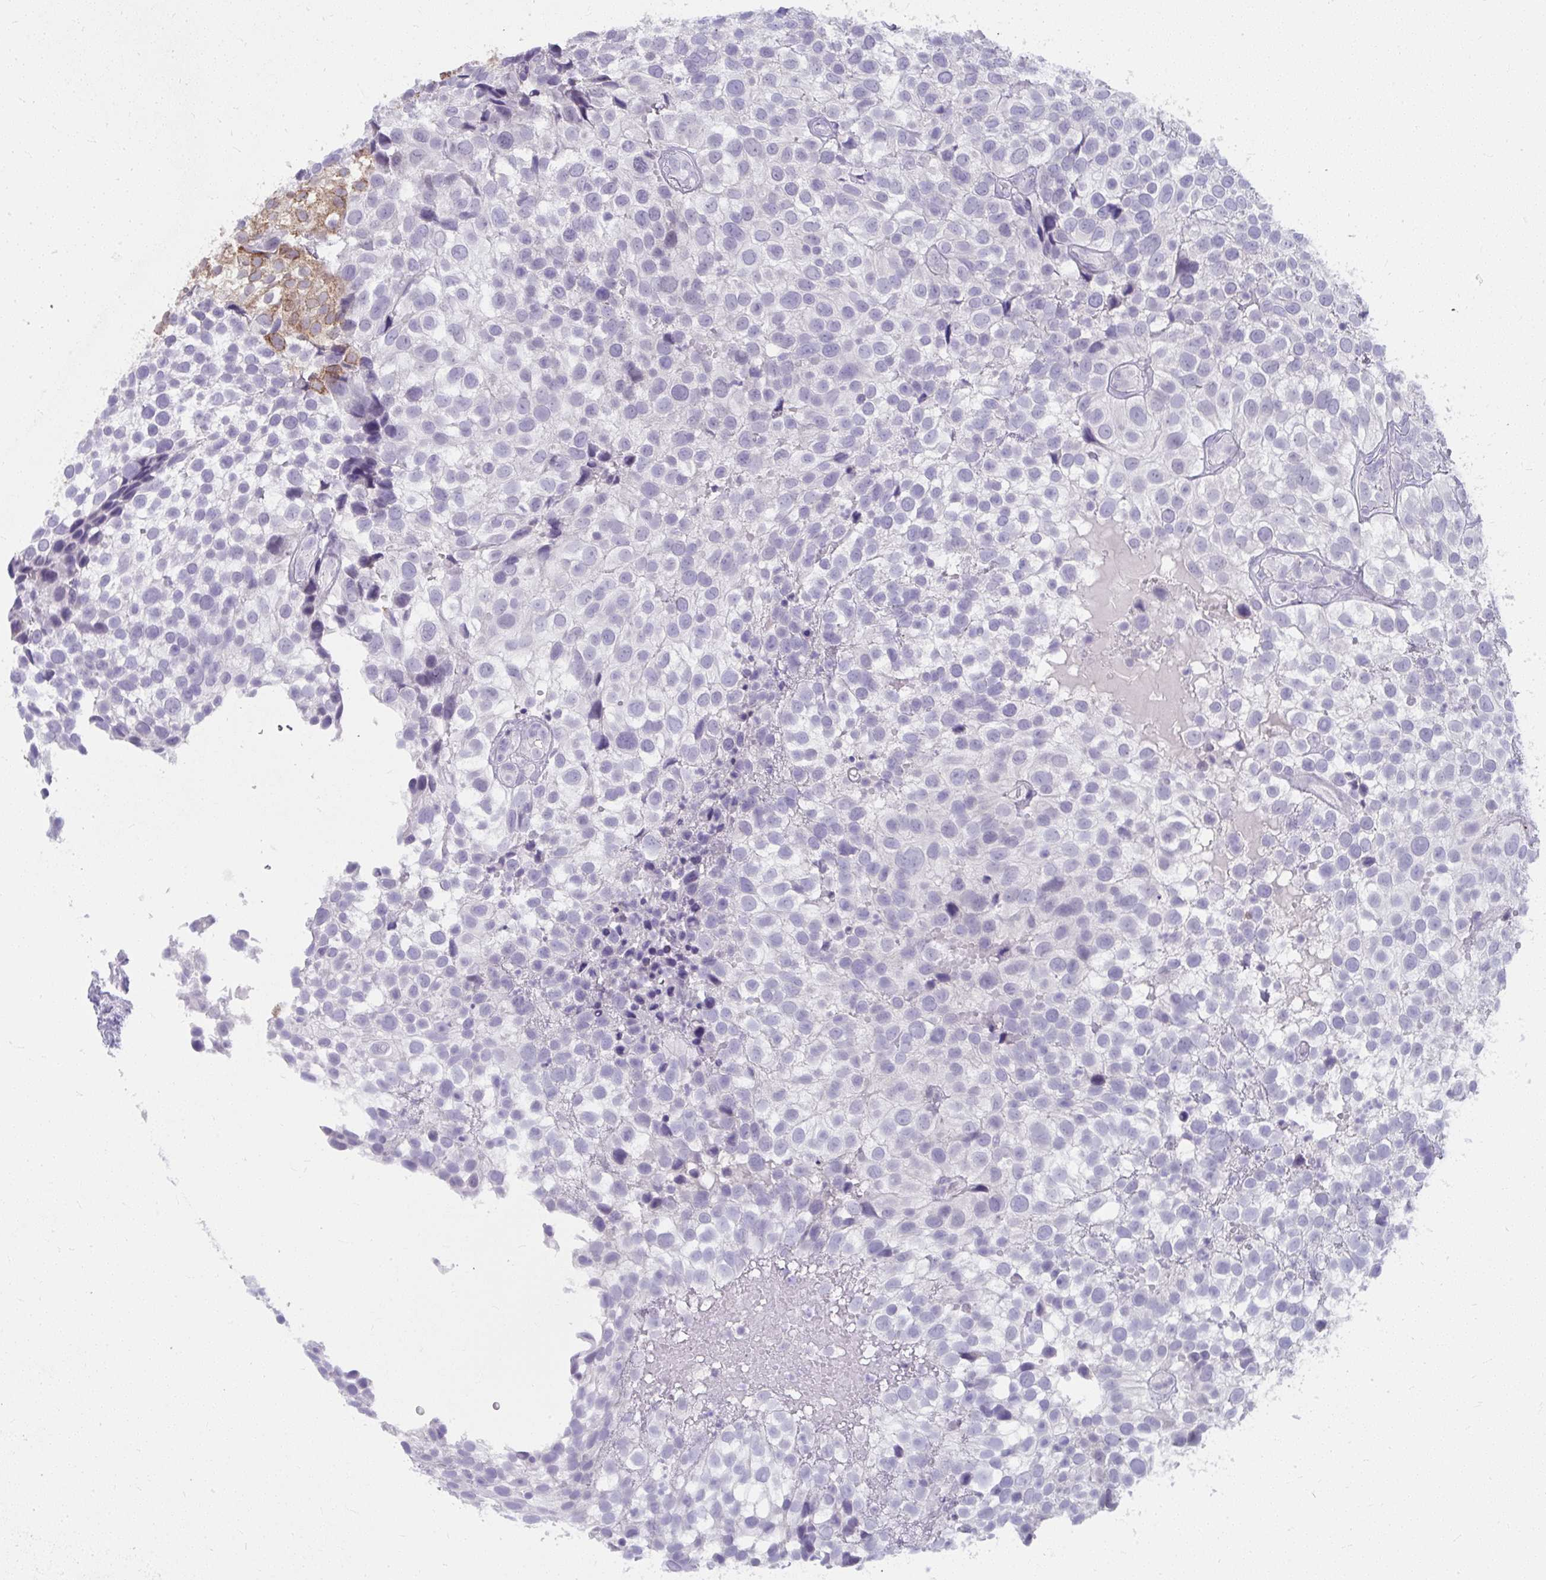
{"staining": {"intensity": "negative", "quantity": "none", "location": "none"}, "tissue": "urothelial cancer", "cell_type": "Tumor cells", "image_type": "cancer", "snomed": [{"axis": "morphology", "description": "Urothelial carcinoma, High grade"}, {"axis": "topography", "description": "Urinary bladder"}], "caption": "An image of high-grade urothelial carcinoma stained for a protein demonstrates no brown staining in tumor cells.", "gene": "UGT3A2", "patient": {"sex": "male", "age": 56}}